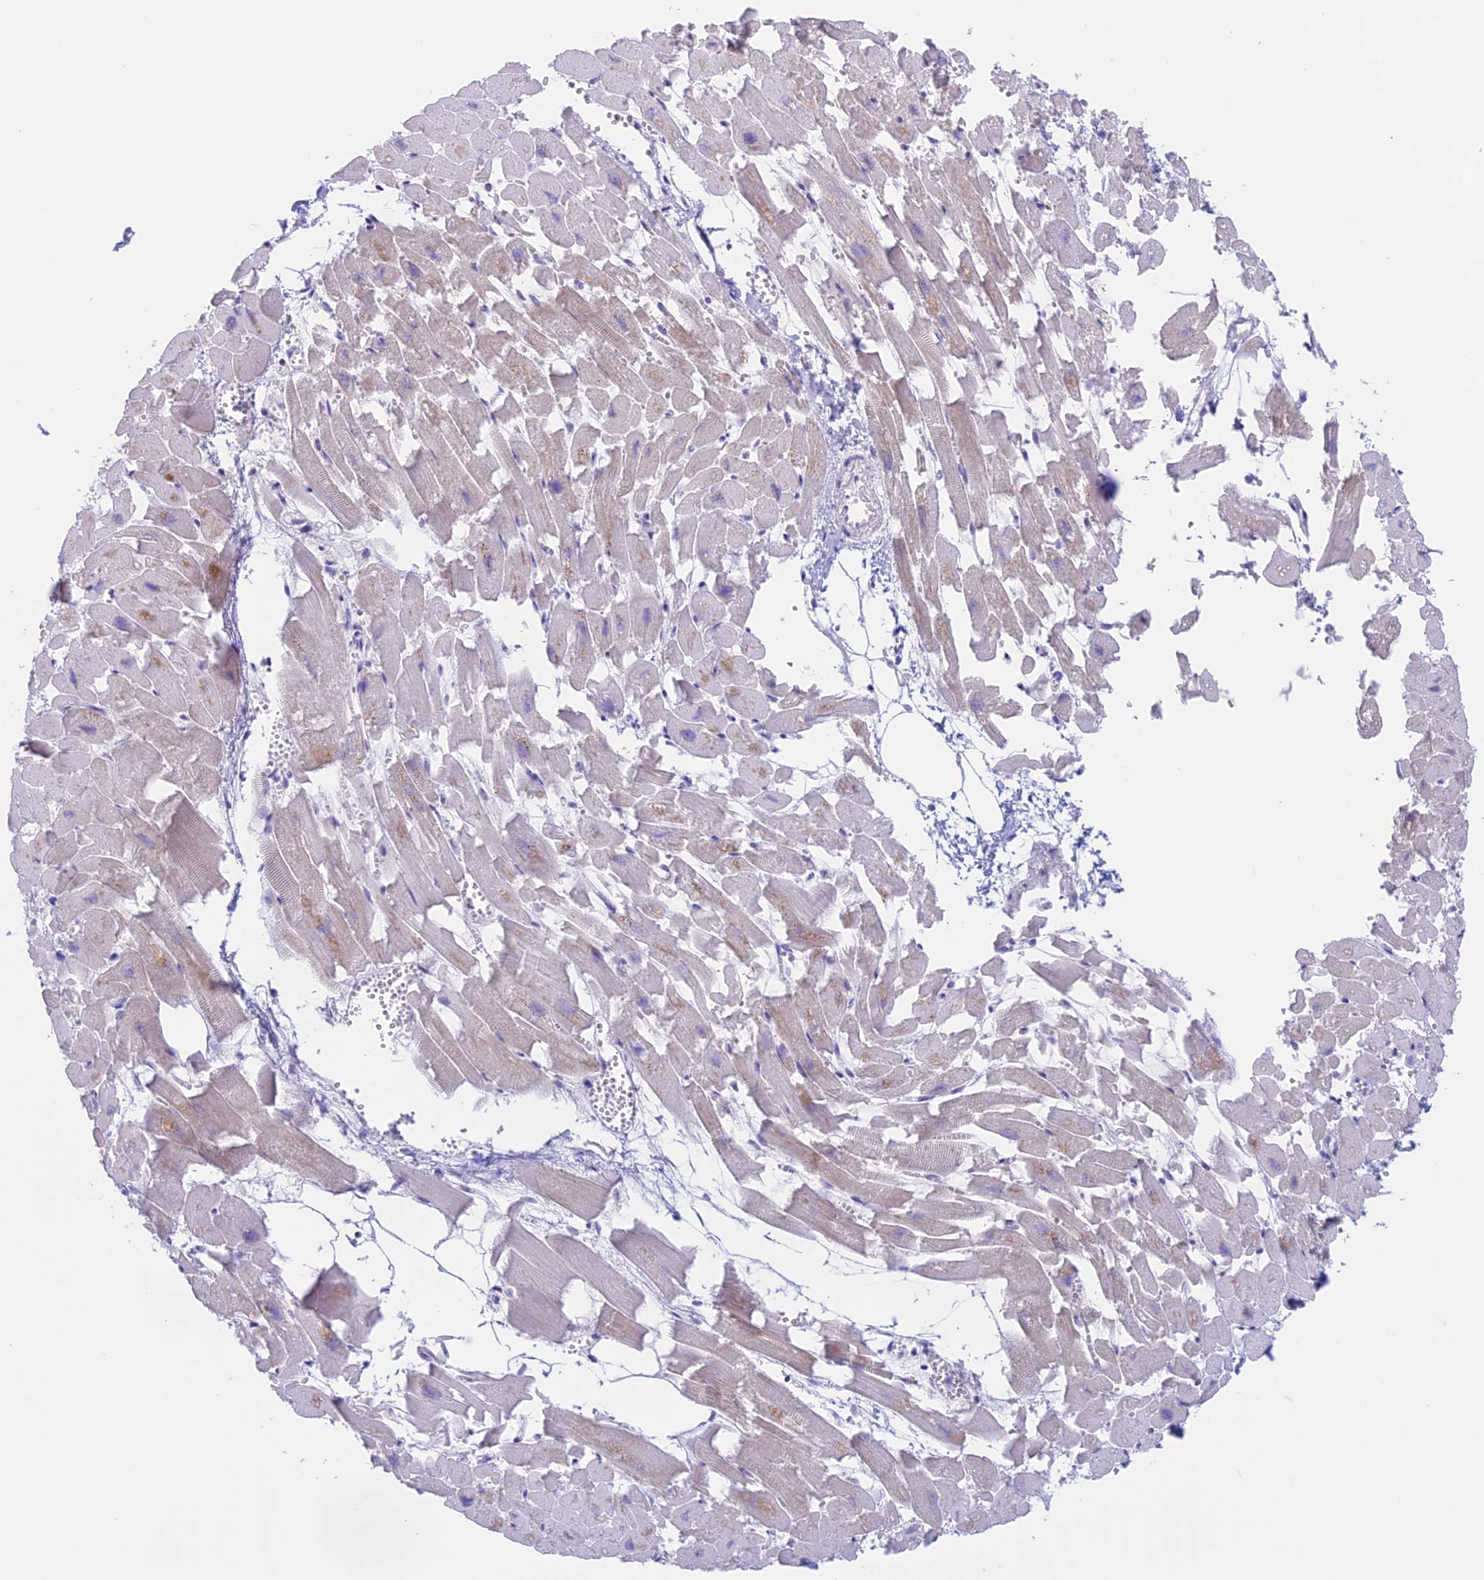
{"staining": {"intensity": "weak", "quantity": "<25%", "location": "cytoplasmic/membranous"}, "tissue": "heart muscle", "cell_type": "Cardiomyocytes", "image_type": "normal", "snomed": [{"axis": "morphology", "description": "Normal tissue, NOS"}, {"axis": "topography", "description": "Heart"}], "caption": "The IHC image has no significant positivity in cardiomyocytes of heart muscle.", "gene": "RP1", "patient": {"sex": "female", "age": 64}}